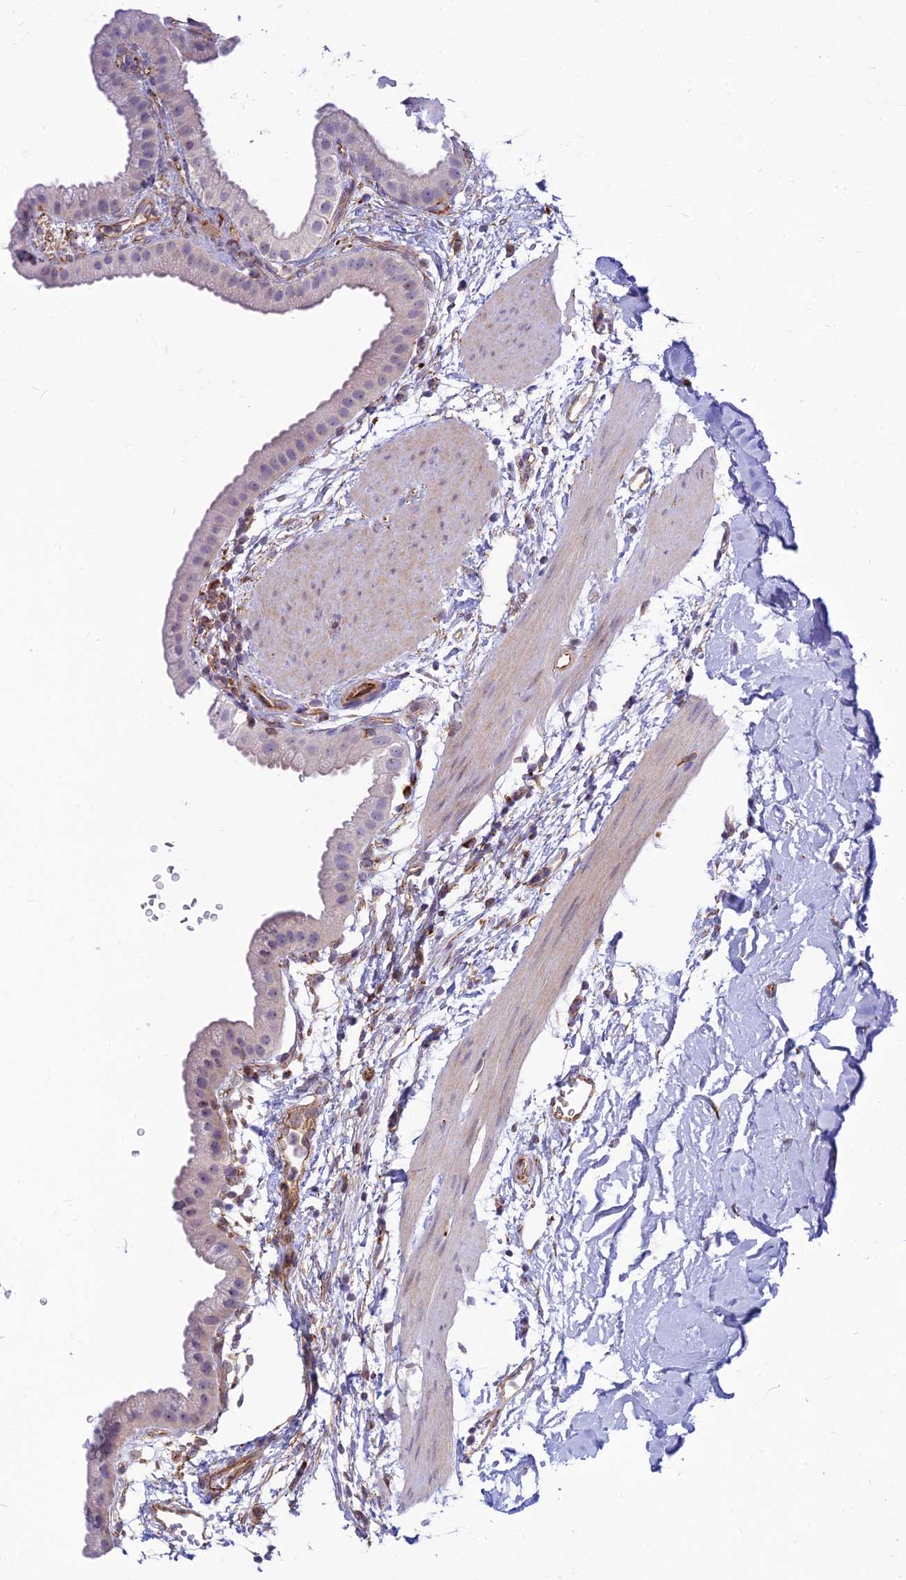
{"staining": {"intensity": "negative", "quantity": "none", "location": "none"}, "tissue": "gallbladder", "cell_type": "Glandular cells", "image_type": "normal", "snomed": [{"axis": "morphology", "description": "Normal tissue, NOS"}, {"axis": "topography", "description": "Gallbladder"}], "caption": "Glandular cells show no significant positivity in normal gallbladder.", "gene": "SAPCD2", "patient": {"sex": "female", "age": 64}}